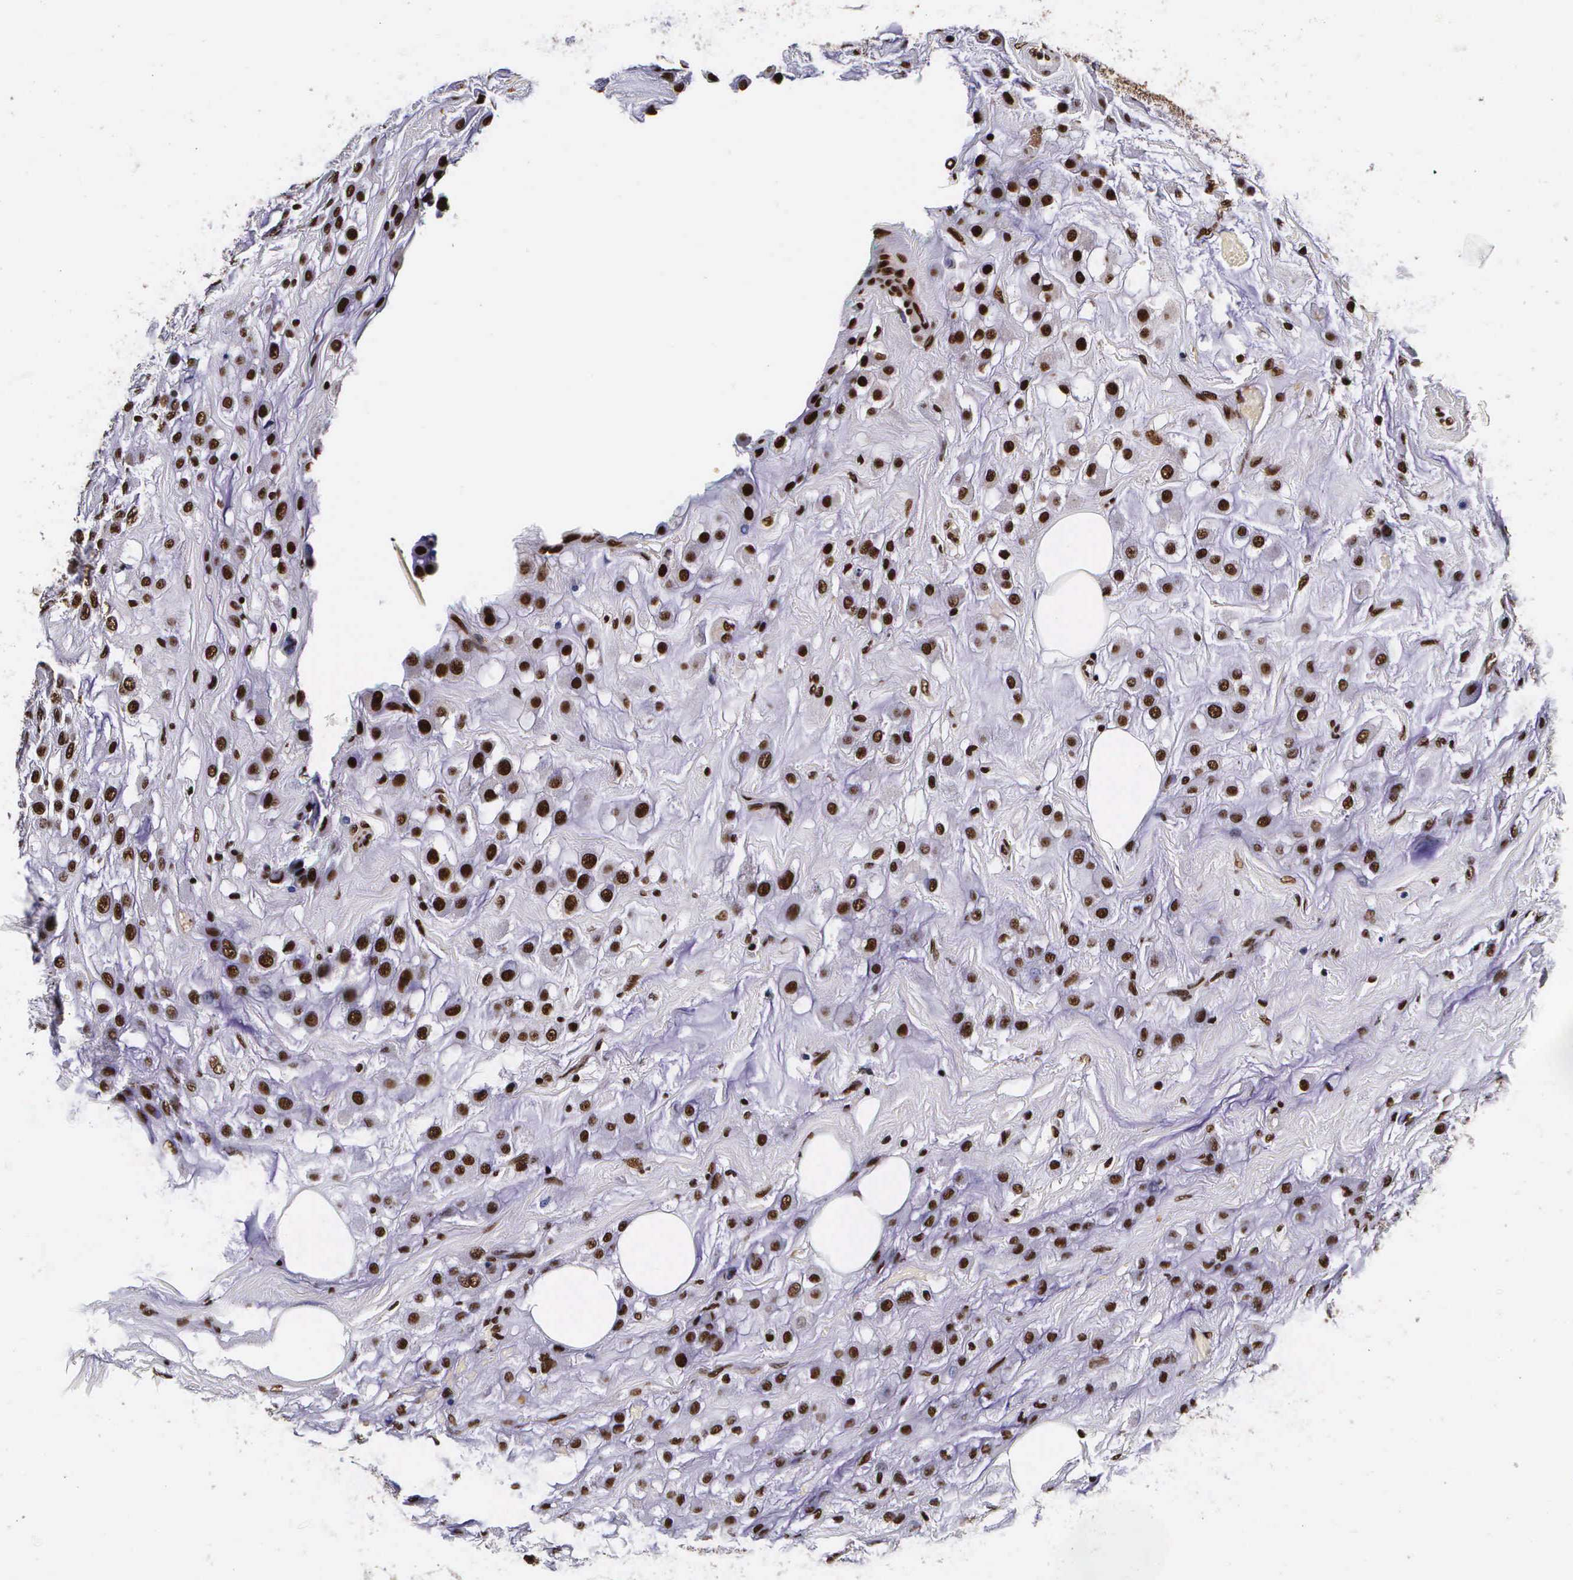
{"staining": {"intensity": "strong", "quantity": ">75%", "location": "cytoplasmic/membranous,nuclear"}, "tissue": "breast cancer", "cell_type": "Tumor cells", "image_type": "cancer", "snomed": [{"axis": "morphology", "description": "Lobular carcinoma"}, {"axis": "topography", "description": "Breast"}], "caption": "This is a micrograph of immunohistochemistry (IHC) staining of breast cancer (lobular carcinoma), which shows strong staining in the cytoplasmic/membranous and nuclear of tumor cells.", "gene": "PABPN1", "patient": {"sex": "female", "age": 85}}